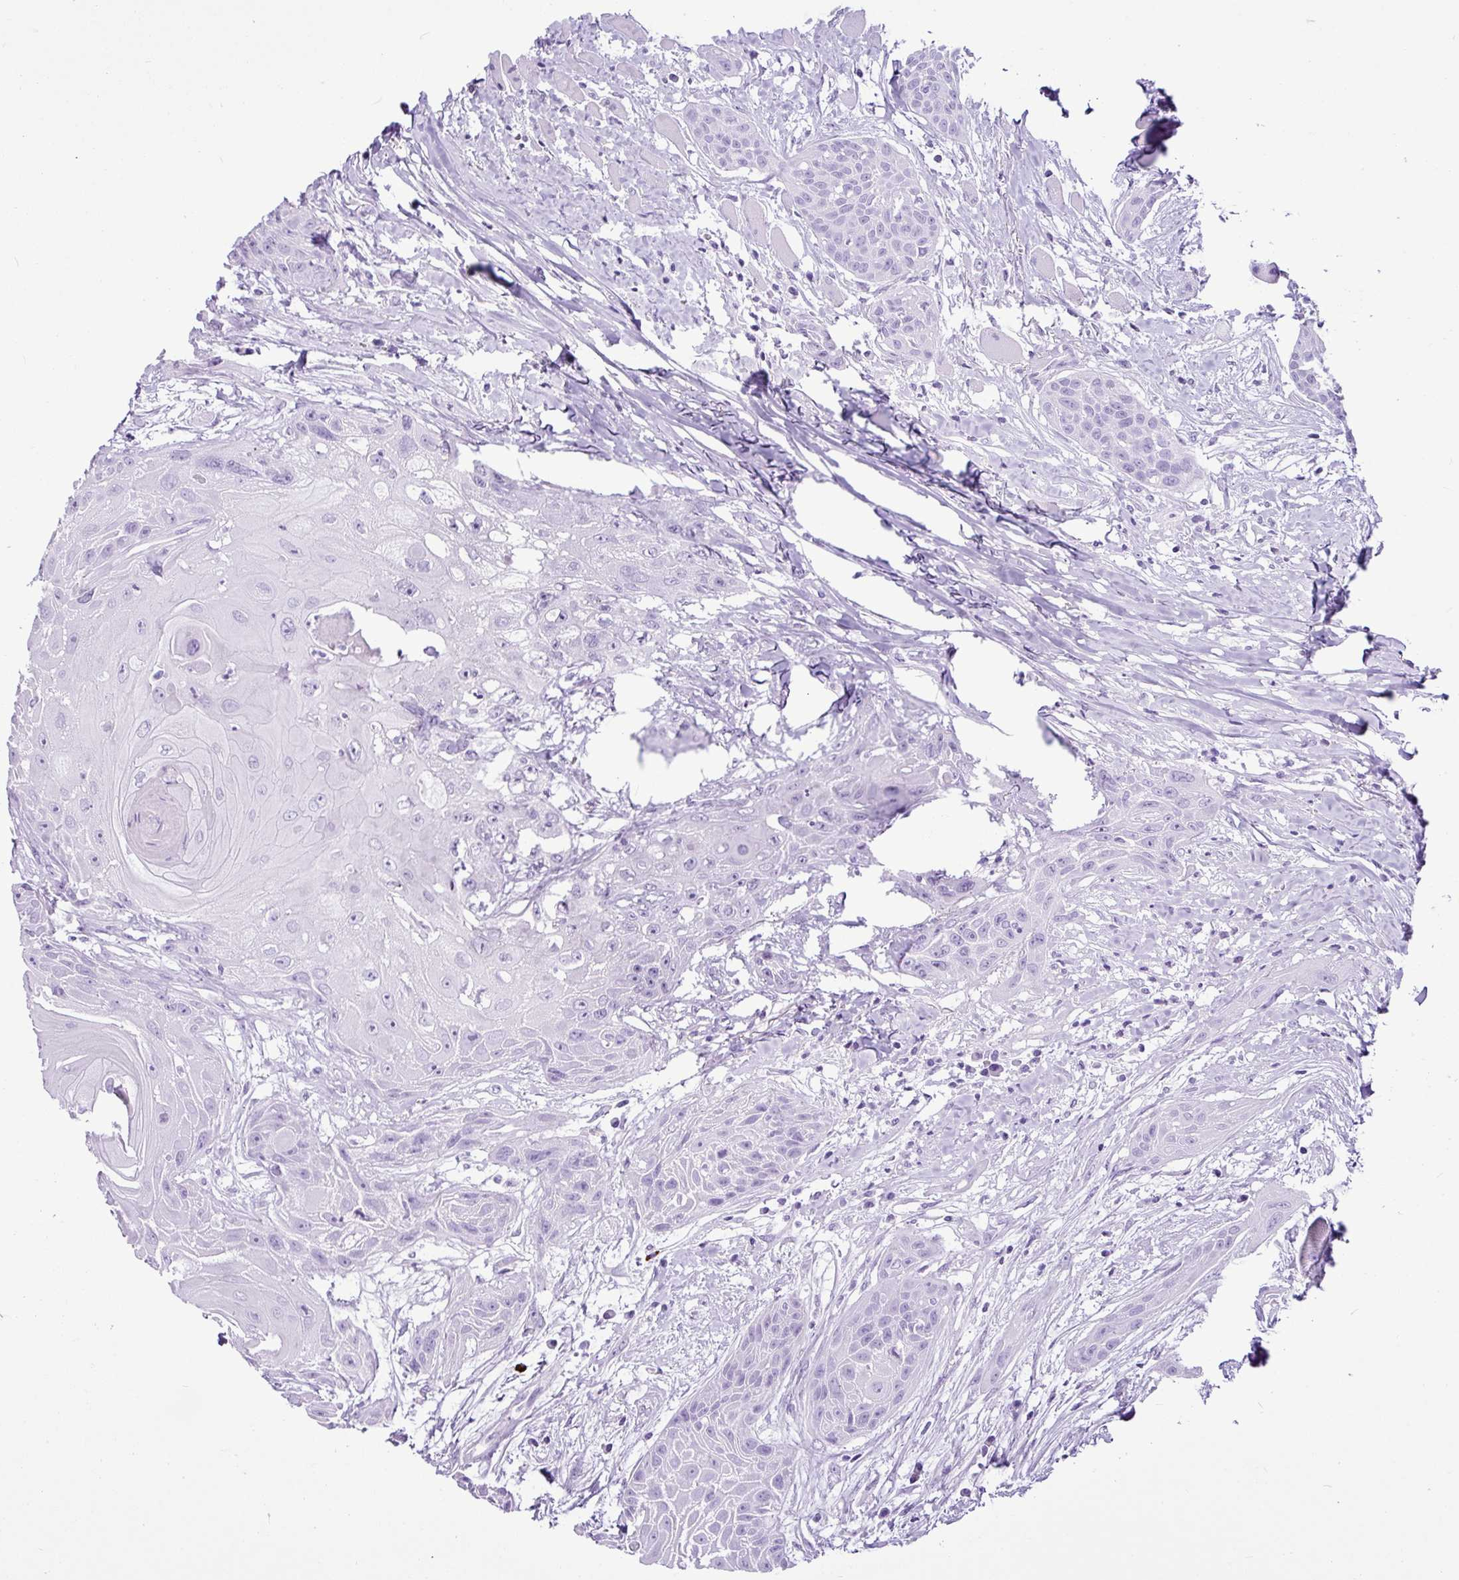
{"staining": {"intensity": "negative", "quantity": "none", "location": "none"}, "tissue": "head and neck cancer", "cell_type": "Tumor cells", "image_type": "cancer", "snomed": [{"axis": "morphology", "description": "Squamous cell carcinoma, NOS"}, {"axis": "topography", "description": "Head-Neck"}], "caption": "The histopathology image exhibits no staining of tumor cells in head and neck cancer.", "gene": "LILRB4", "patient": {"sex": "female", "age": 73}}